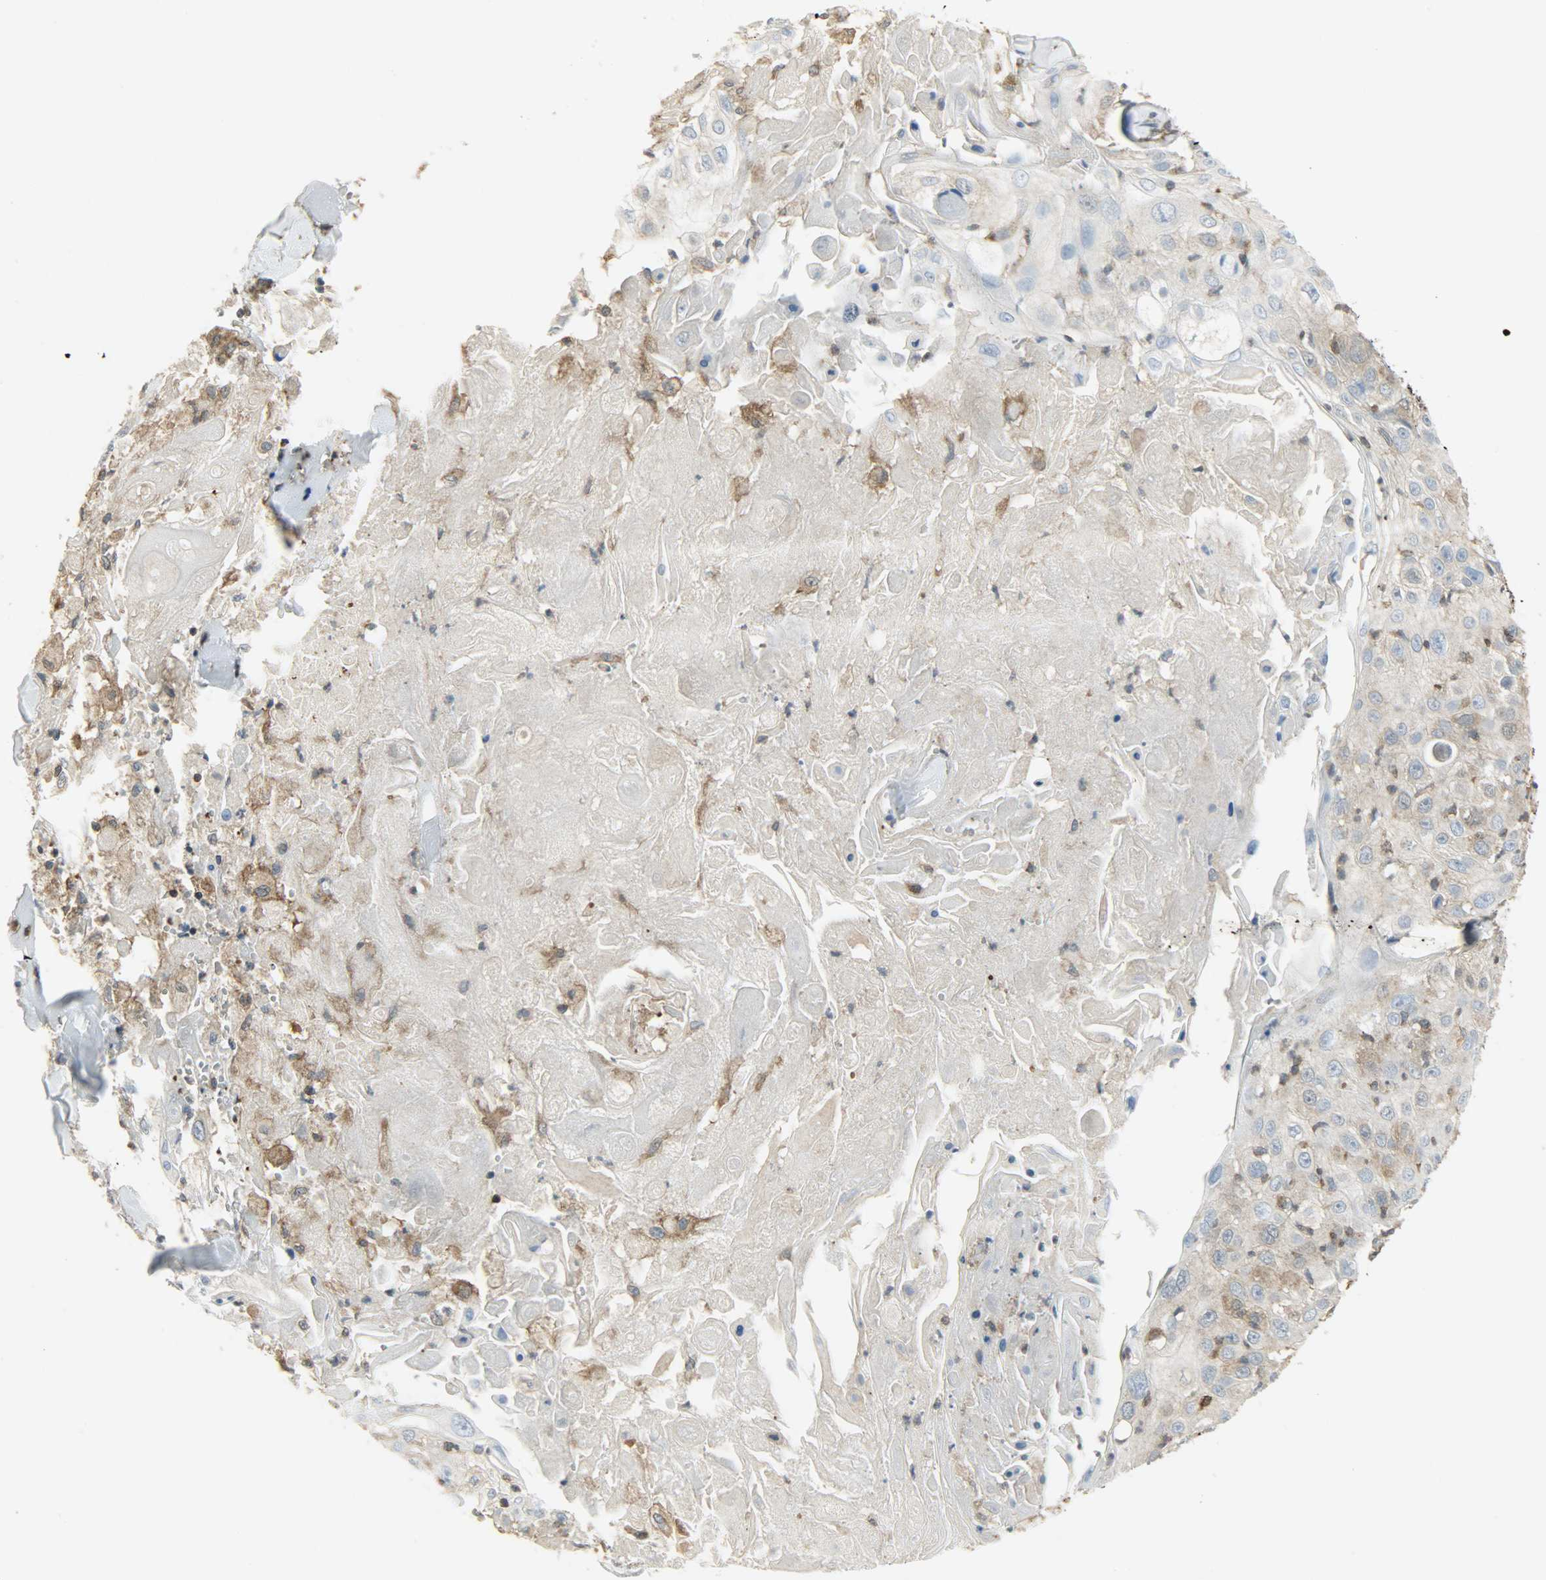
{"staining": {"intensity": "weak", "quantity": "25%-75%", "location": "cytoplasmic/membranous"}, "tissue": "skin cancer", "cell_type": "Tumor cells", "image_type": "cancer", "snomed": [{"axis": "morphology", "description": "Squamous cell carcinoma, NOS"}, {"axis": "topography", "description": "Skin"}], "caption": "Immunohistochemistry (DAB) staining of human skin cancer reveals weak cytoplasmic/membranous protein staining in approximately 25%-75% of tumor cells. (Stains: DAB in brown, nuclei in blue, Microscopy: brightfield microscopy at high magnification).", "gene": "LDHB", "patient": {"sex": "male", "age": 86}}